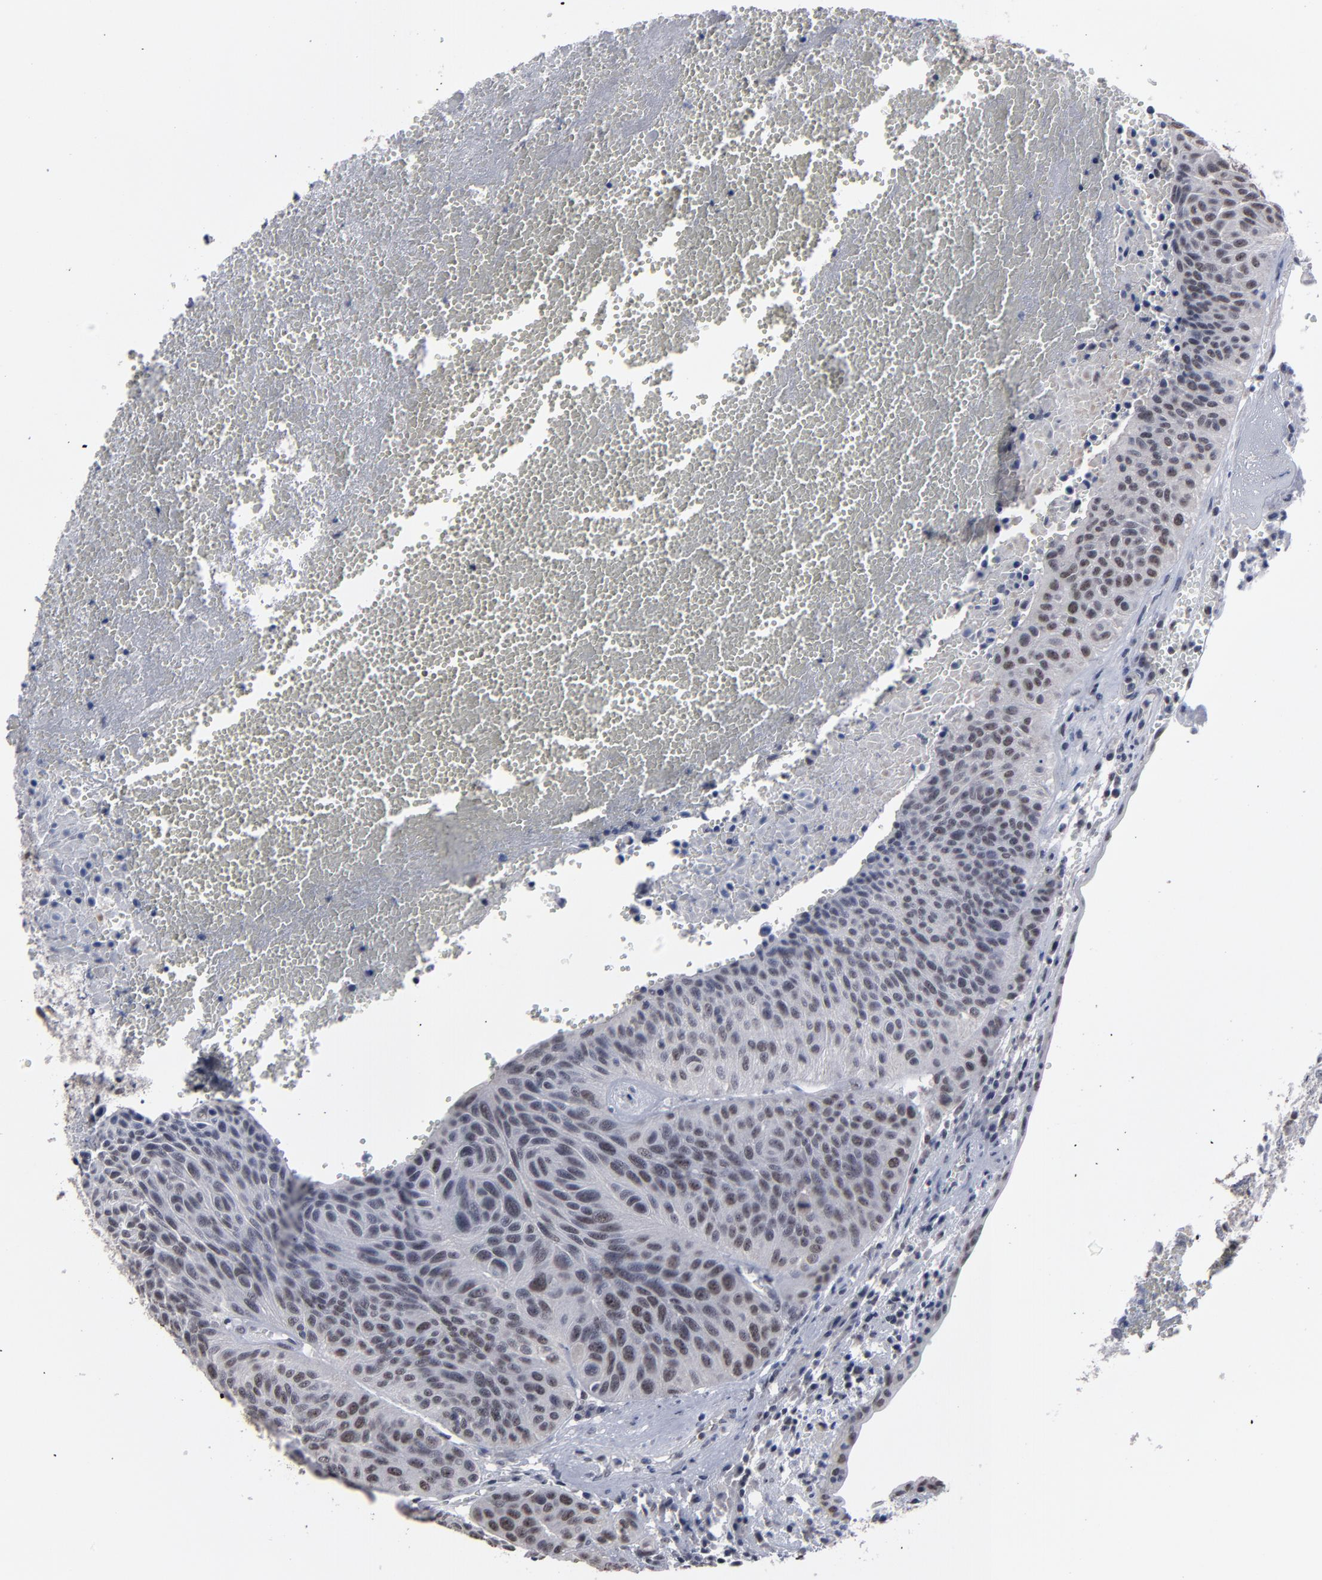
{"staining": {"intensity": "moderate", "quantity": "<25%", "location": "nuclear"}, "tissue": "urothelial cancer", "cell_type": "Tumor cells", "image_type": "cancer", "snomed": [{"axis": "morphology", "description": "Urothelial carcinoma, High grade"}, {"axis": "topography", "description": "Urinary bladder"}], "caption": "High-power microscopy captured an IHC micrograph of urothelial carcinoma (high-grade), revealing moderate nuclear staining in about <25% of tumor cells.", "gene": "SSRP1", "patient": {"sex": "male", "age": 66}}